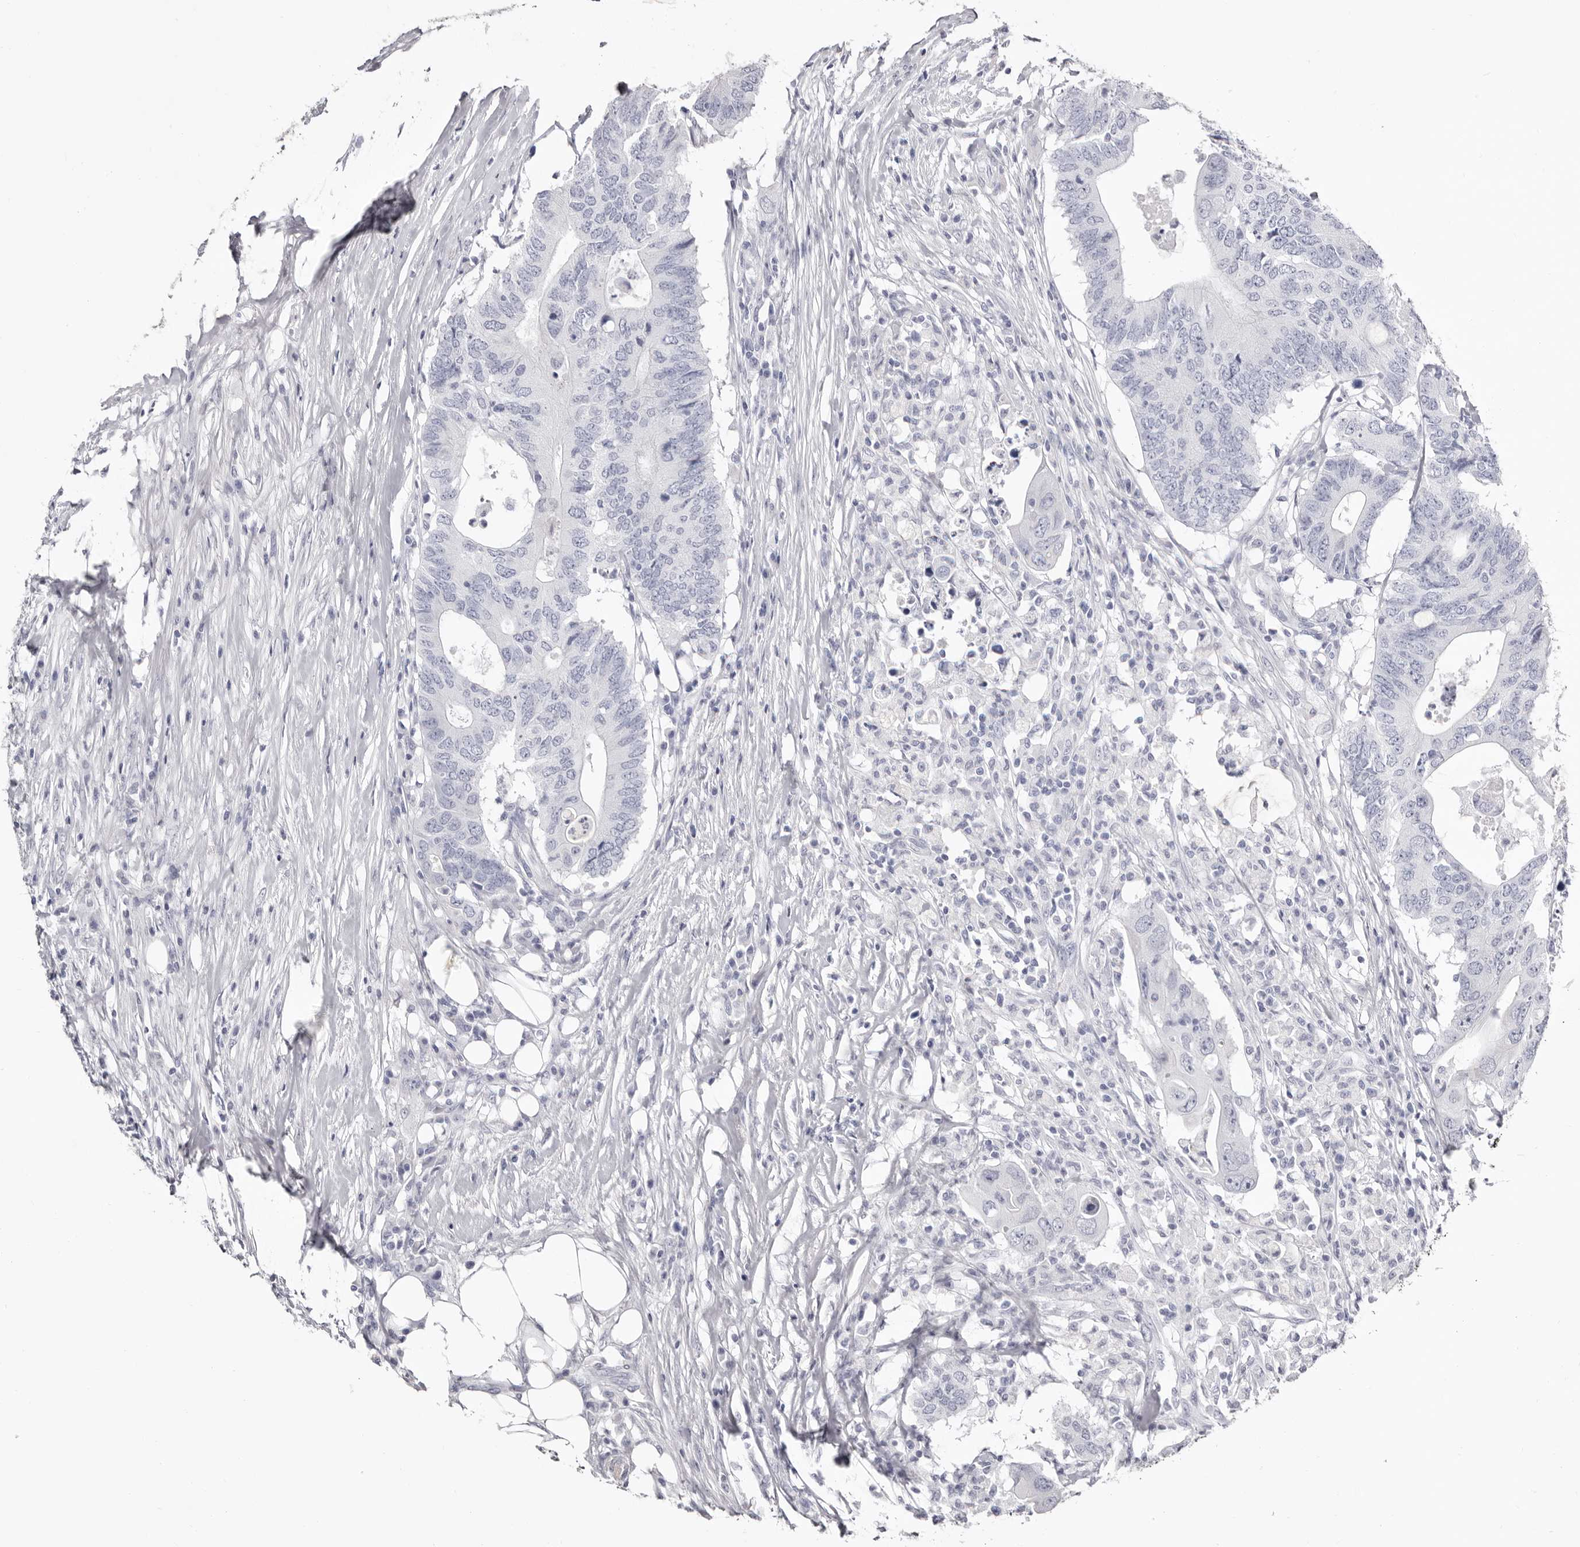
{"staining": {"intensity": "negative", "quantity": "none", "location": "none"}, "tissue": "colorectal cancer", "cell_type": "Tumor cells", "image_type": "cancer", "snomed": [{"axis": "morphology", "description": "Adenocarcinoma, NOS"}, {"axis": "topography", "description": "Colon"}], "caption": "A photomicrograph of human colorectal cancer (adenocarcinoma) is negative for staining in tumor cells. The staining was performed using DAB (3,3'-diaminobenzidine) to visualize the protein expression in brown, while the nuclei were stained in blue with hematoxylin (Magnification: 20x).", "gene": "LPO", "patient": {"sex": "male", "age": 71}}